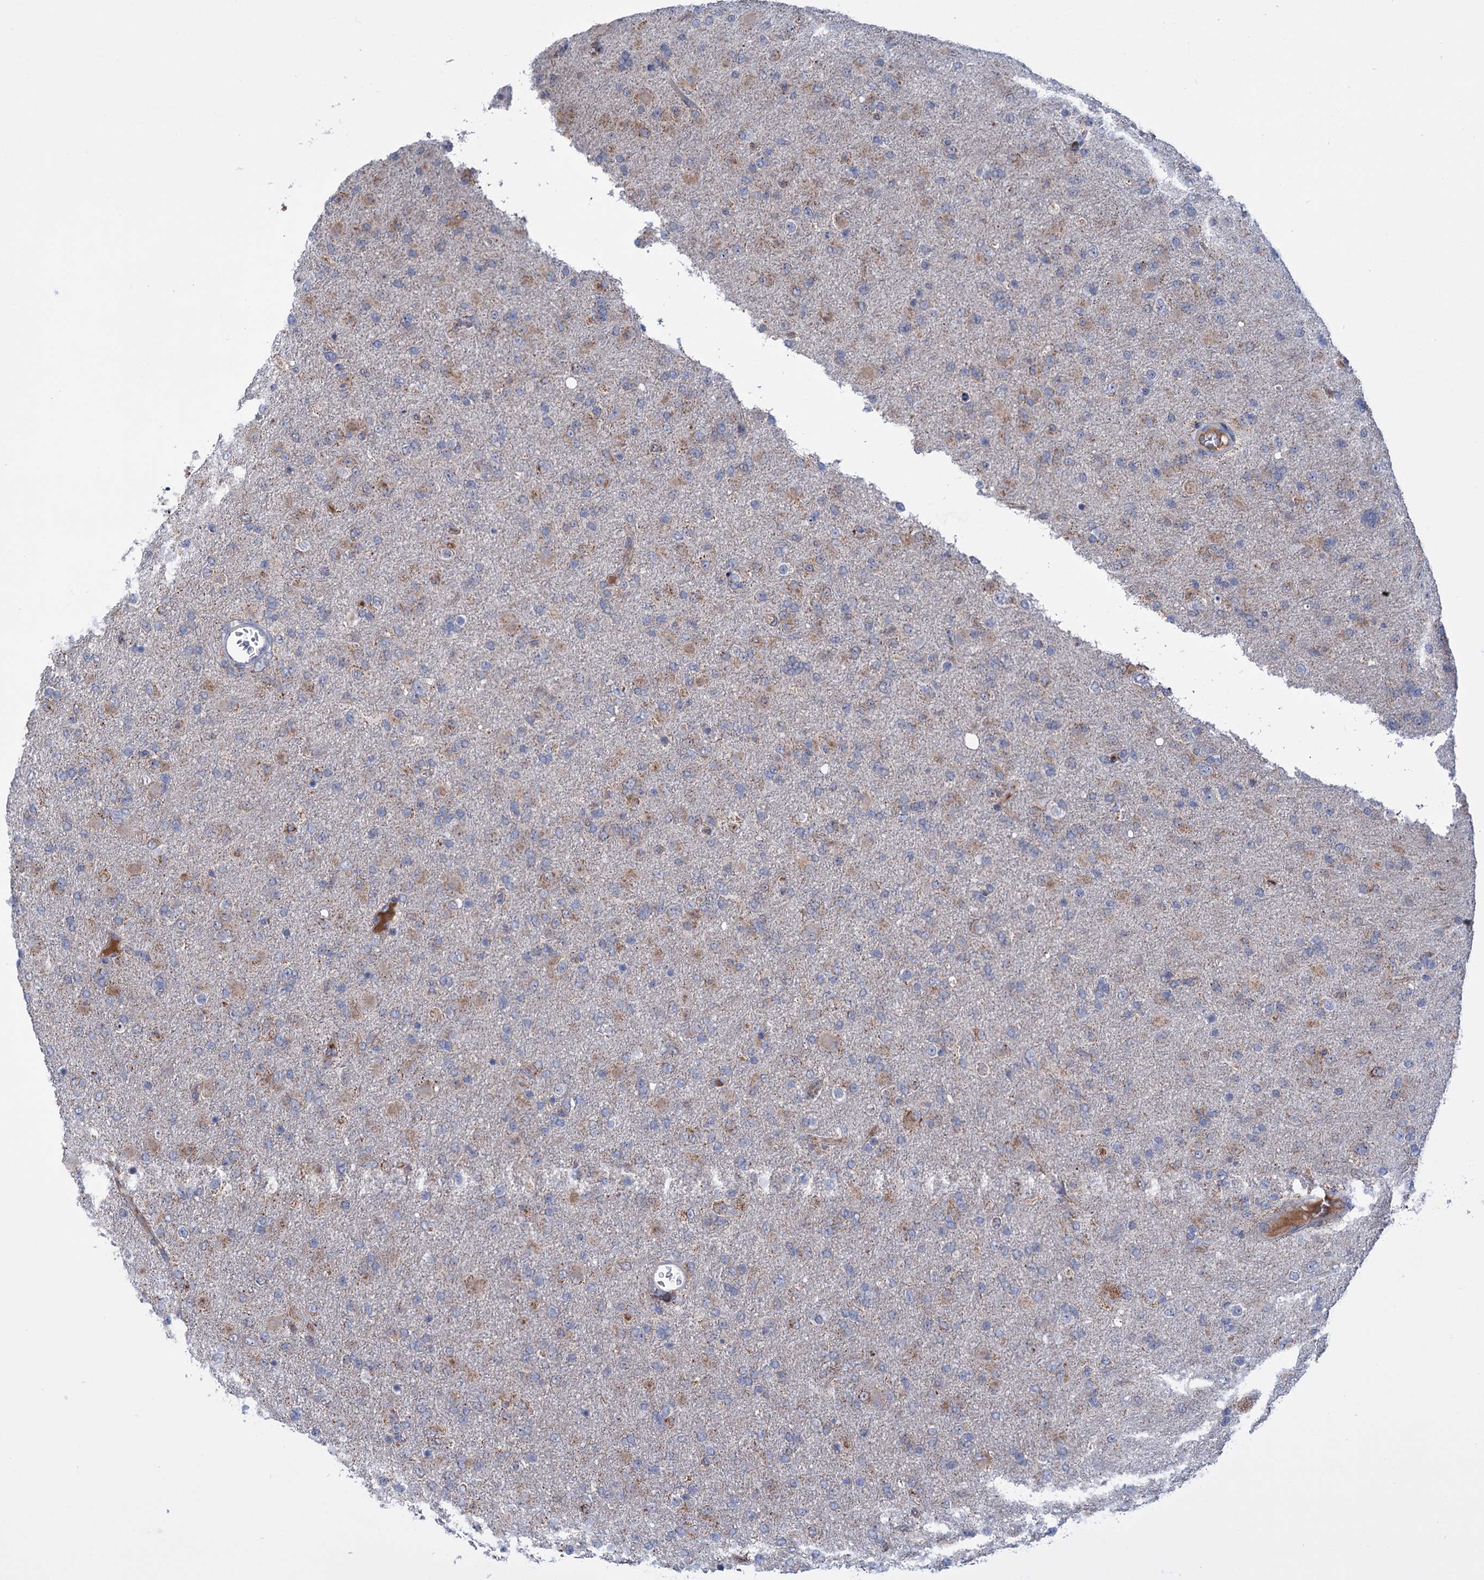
{"staining": {"intensity": "weak", "quantity": "25%-75%", "location": "cytoplasmic/membranous"}, "tissue": "glioma", "cell_type": "Tumor cells", "image_type": "cancer", "snomed": [{"axis": "morphology", "description": "Glioma, malignant, Low grade"}, {"axis": "topography", "description": "Brain"}], "caption": "Human malignant glioma (low-grade) stained for a protein (brown) shows weak cytoplasmic/membranous positive positivity in approximately 25%-75% of tumor cells.", "gene": "LPIN1", "patient": {"sex": "male", "age": 65}}